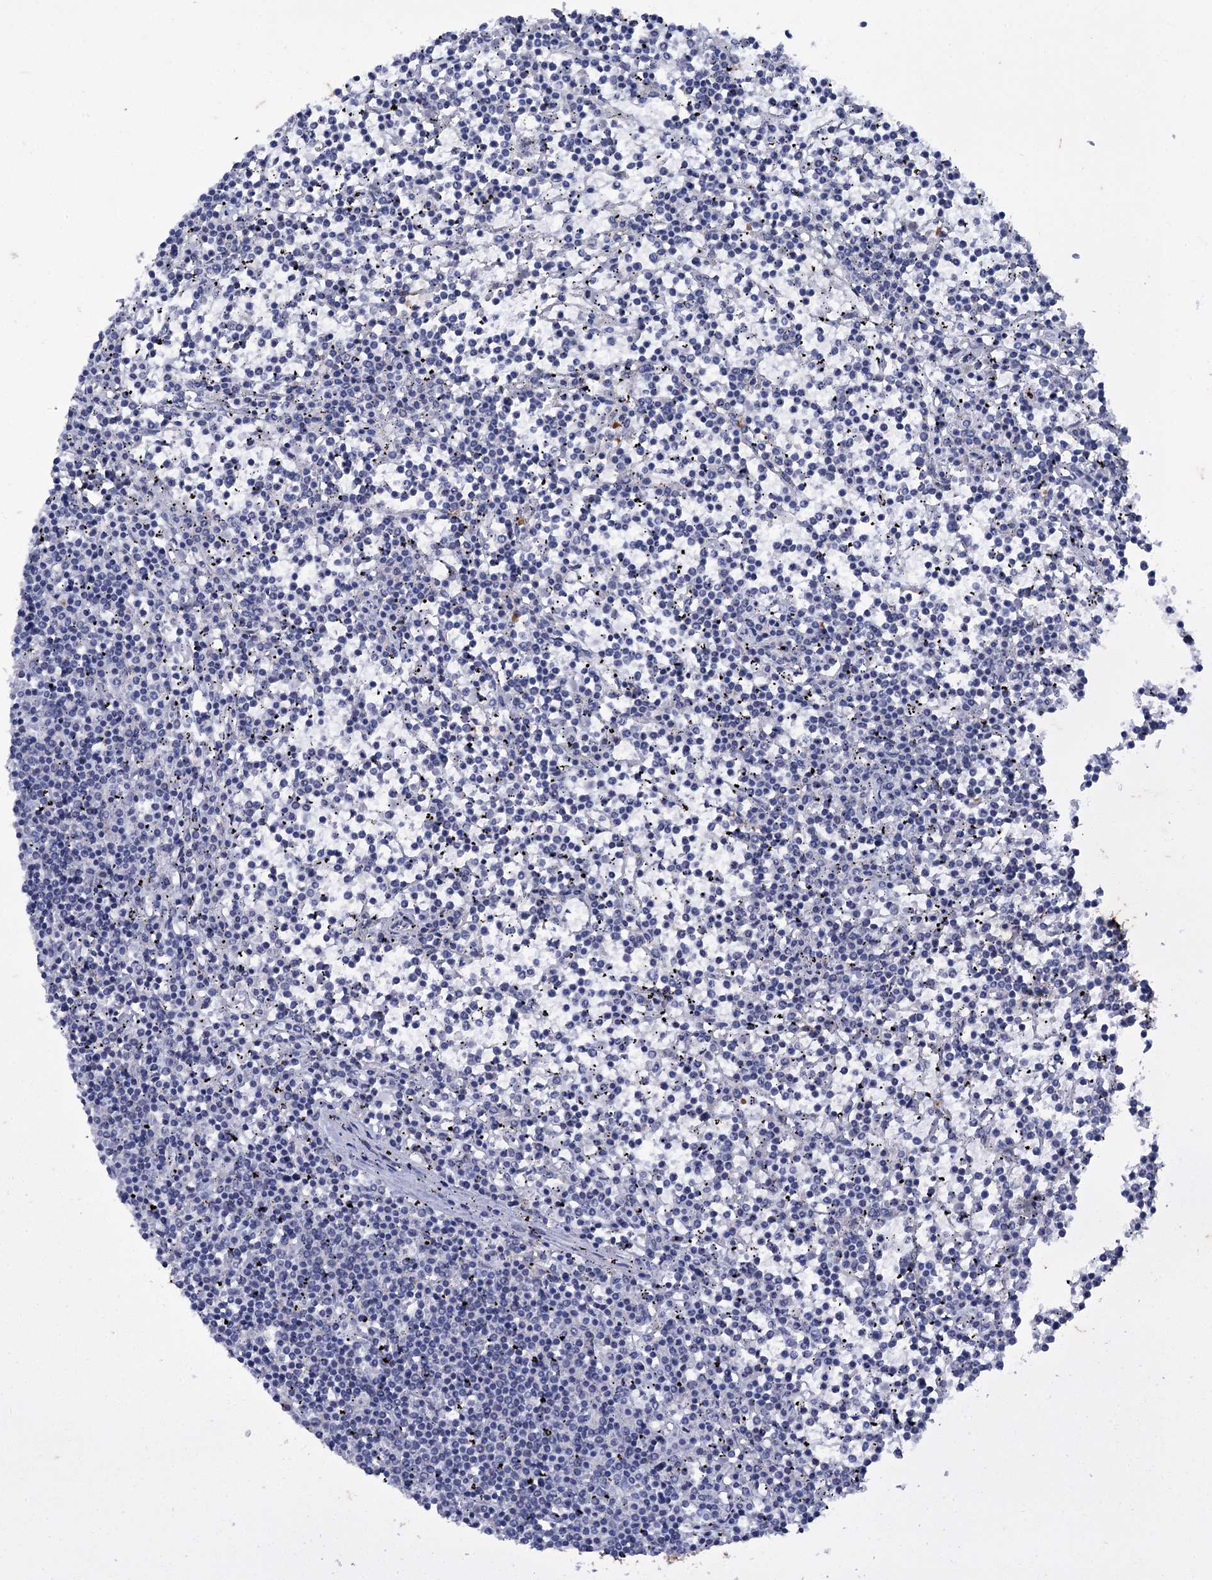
{"staining": {"intensity": "negative", "quantity": "none", "location": "none"}, "tissue": "lymphoma", "cell_type": "Tumor cells", "image_type": "cancer", "snomed": [{"axis": "morphology", "description": "Malignant lymphoma, non-Hodgkin's type, Low grade"}, {"axis": "topography", "description": "Spleen"}], "caption": "This photomicrograph is of lymphoma stained with immunohistochemistry to label a protein in brown with the nuclei are counter-stained blue. There is no staining in tumor cells. The staining is performed using DAB (3,3'-diaminobenzidine) brown chromogen with nuclei counter-stained in using hematoxylin.", "gene": "MID1IP1", "patient": {"sex": "female", "age": 19}}